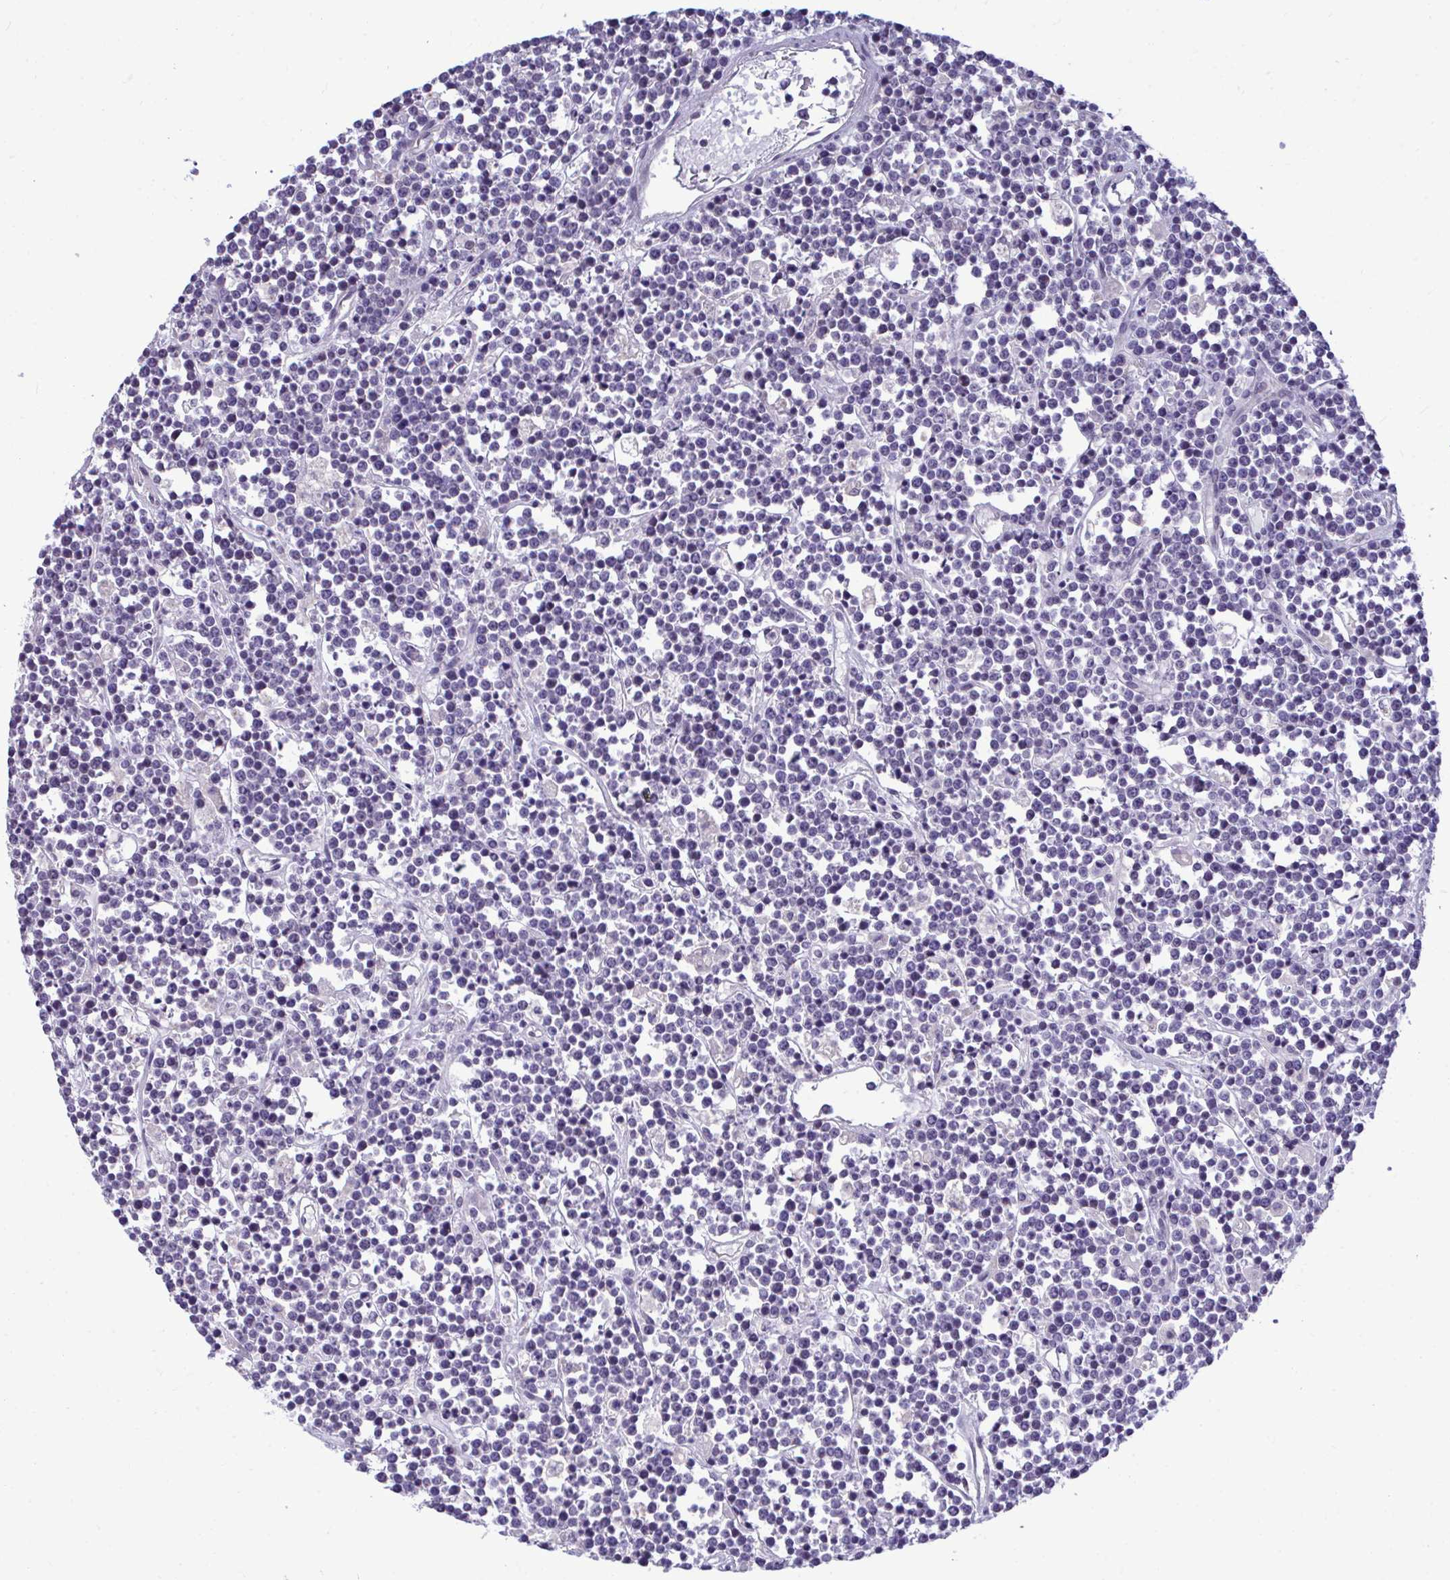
{"staining": {"intensity": "negative", "quantity": "none", "location": "none"}, "tissue": "lymphoma", "cell_type": "Tumor cells", "image_type": "cancer", "snomed": [{"axis": "morphology", "description": "Malignant lymphoma, non-Hodgkin's type, High grade"}, {"axis": "topography", "description": "Ovary"}], "caption": "Immunohistochemistry (IHC) micrograph of neoplastic tissue: lymphoma stained with DAB demonstrates no significant protein expression in tumor cells. The staining was performed using DAB (3,3'-diaminobenzidine) to visualize the protein expression in brown, while the nuclei were stained in blue with hematoxylin (Magnification: 20x).", "gene": "PIGK", "patient": {"sex": "female", "age": 56}}